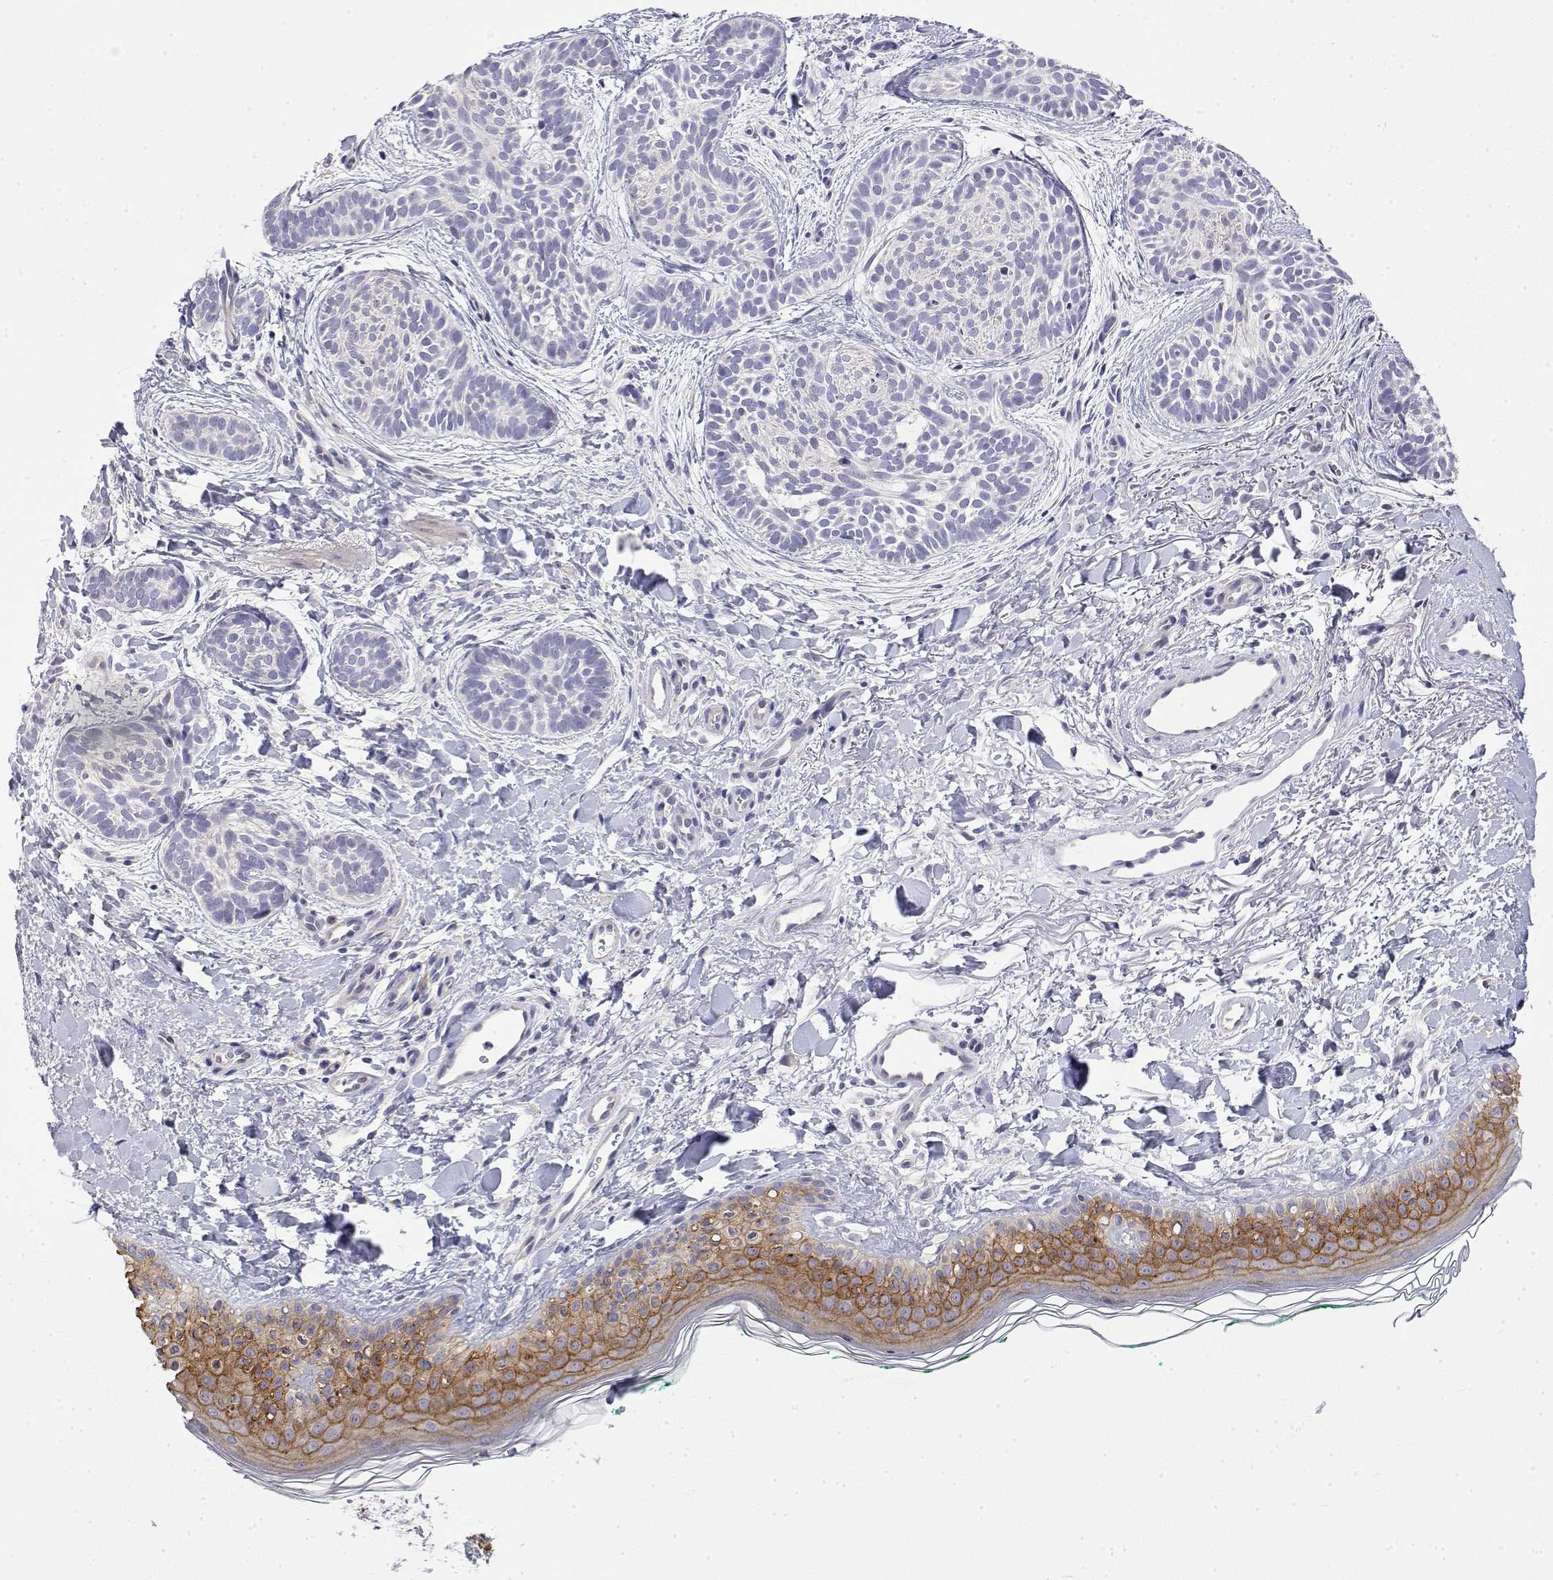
{"staining": {"intensity": "negative", "quantity": "none", "location": "none"}, "tissue": "skin cancer", "cell_type": "Tumor cells", "image_type": "cancer", "snomed": [{"axis": "morphology", "description": "Basal cell carcinoma"}, {"axis": "topography", "description": "Skin"}], "caption": "This image is of skin cancer (basal cell carcinoma) stained with immunohistochemistry (IHC) to label a protein in brown with the nuclei are counter-stained blue. There is no expression in tumor cells.", "gene": "LY6D", "patient": {"sex": "male", "age": 63}}